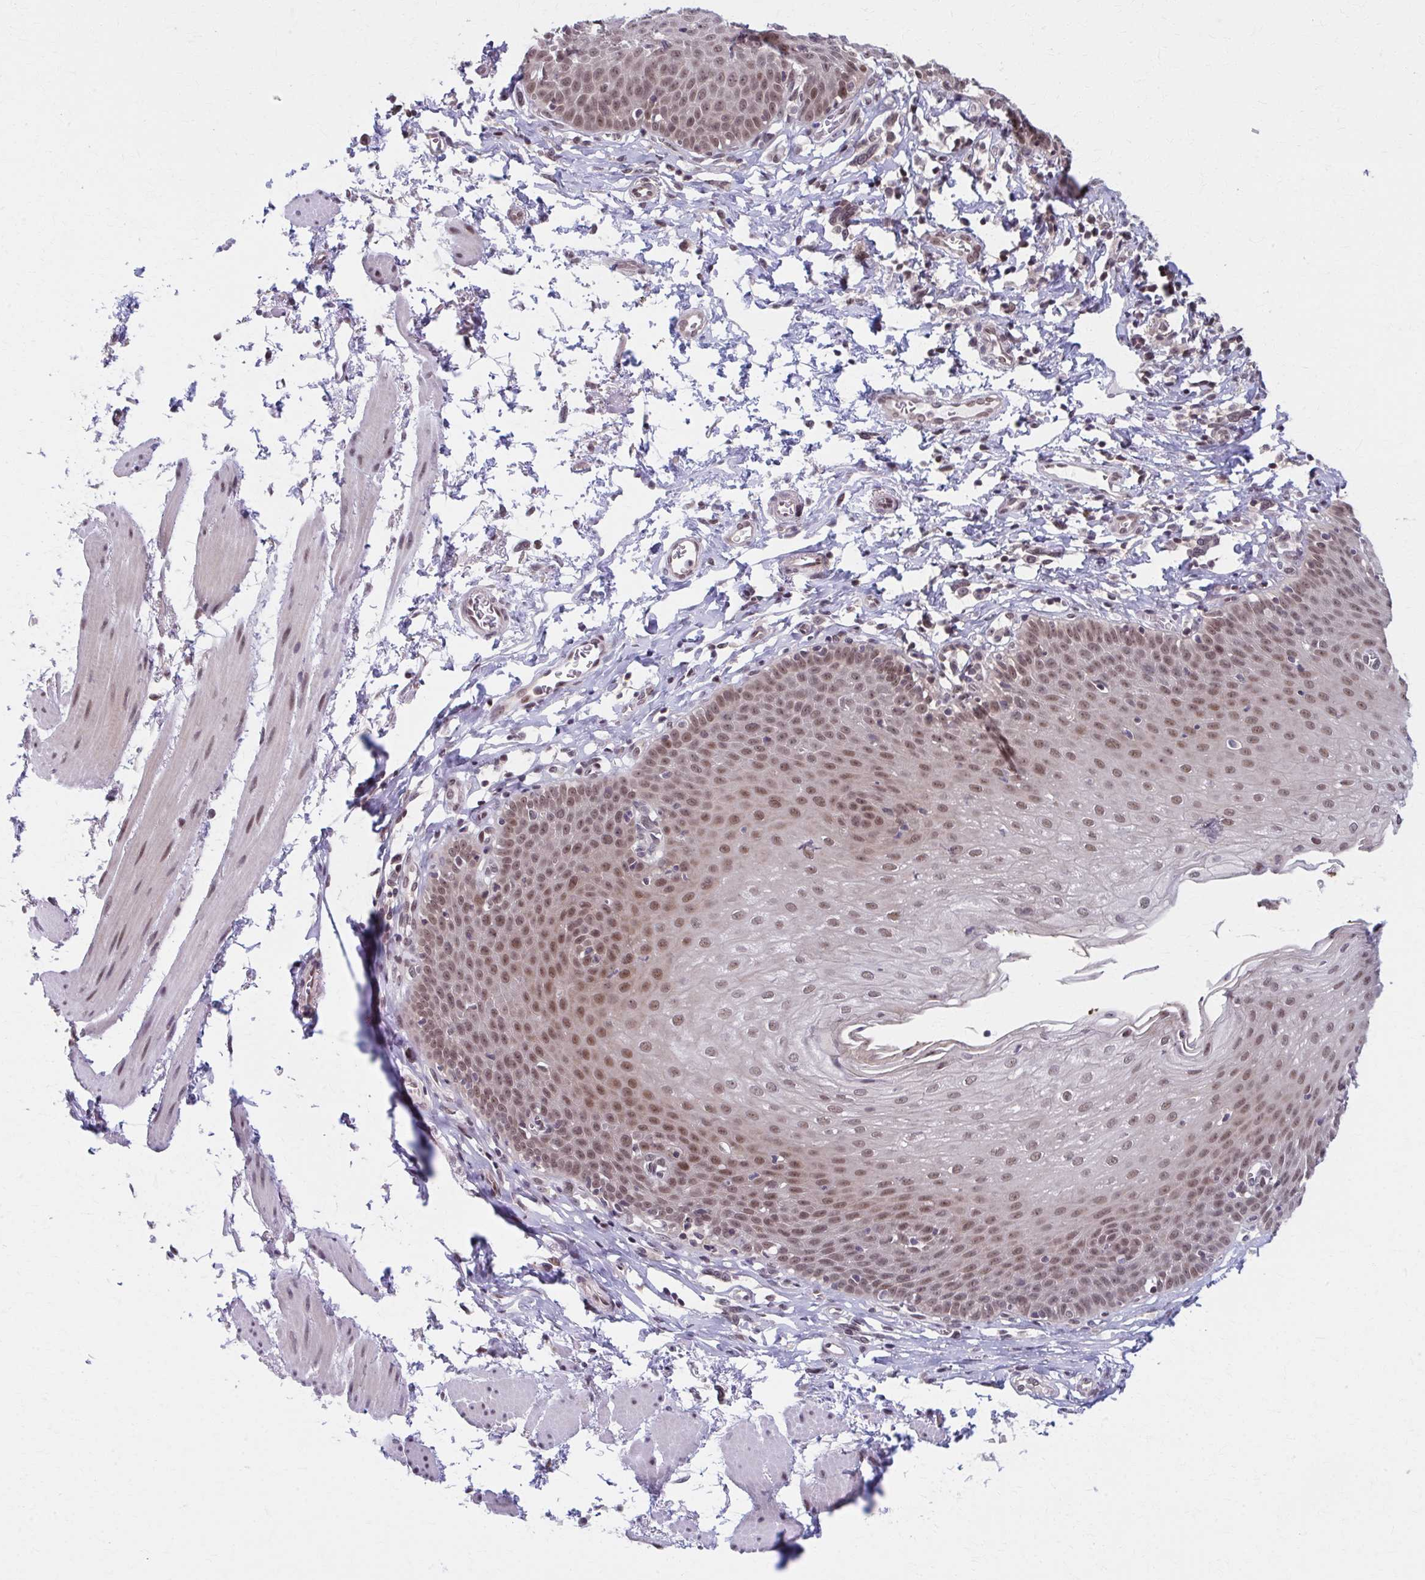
{"staining": {"intensity": "moderate", "quantity": ">75%", "location": "nuclear"}, "tissue": "esophagus", "cell_type": "Squamous epithelial cells", "image_type": "normal", "snomed": [{"axis": "morphology", "description": "Normal tissue, NOS"}, {"axis": "topography", "description": "Esophagus"}], "caption": "A medium amount of moderate nuclear expression is identified in approximately >75% of squamous epithelial cells in benign esophagus.", "gene": "SETBP1", "patient": {"sex": "female", "age": 81}}